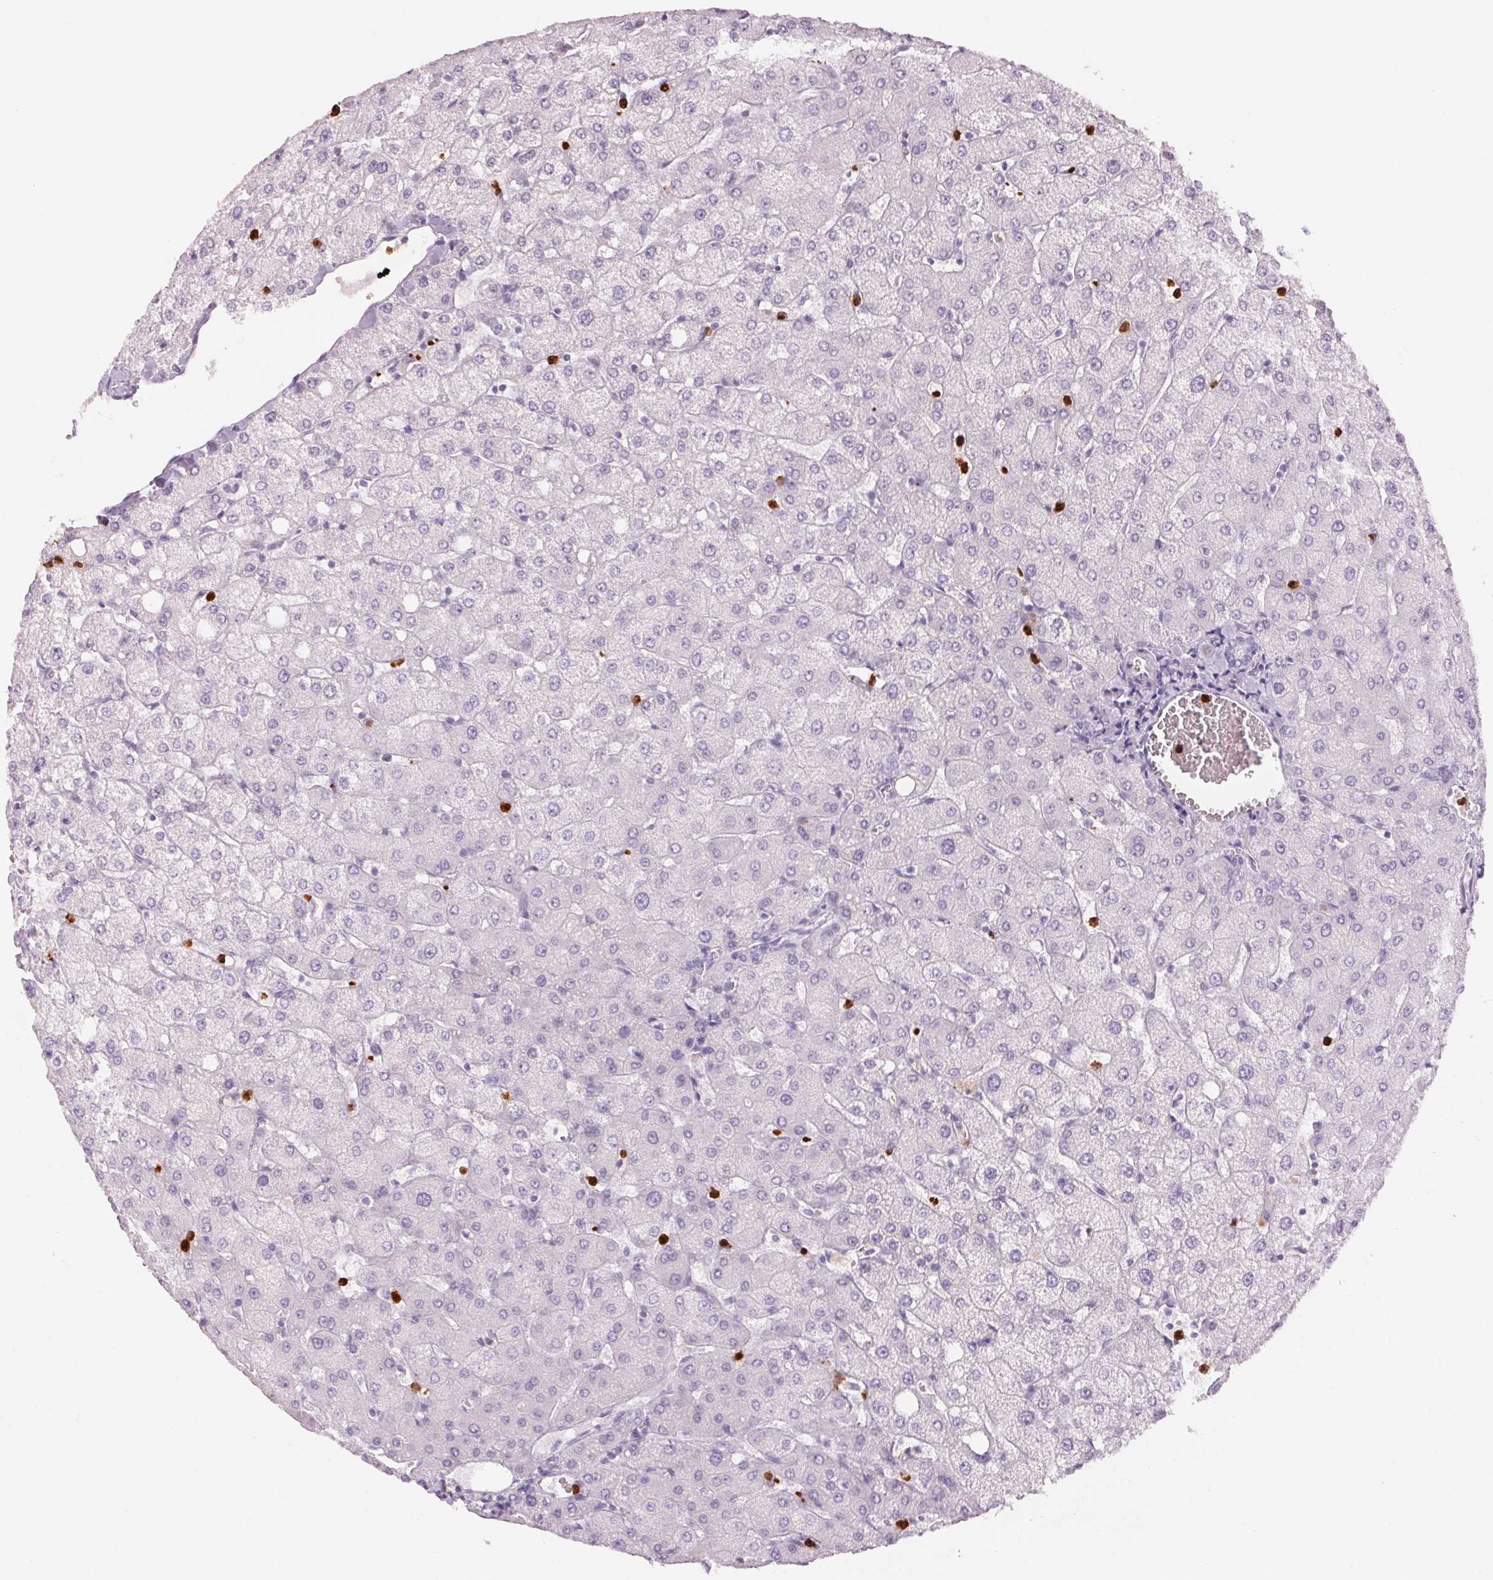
{"staining": {"intensity": "negative", "quantity": "none", "location": "none"}, "tissue": "liver", "cell_type": "Cholangiocytes", "image_type": "normal", "snomed": [{"axis": "morphology", "description": "Normal tissue, NOS"}, {"axis": "topography", "description": "Liver"}], "caption": "Cholangiocytes show no significant protein positivity in normal liver. (DAB immunohistochemistry (IHC) with hematoxylin counter stain).", "gene": "KLK7", "patient": {"sex": "female", "age": 54}}